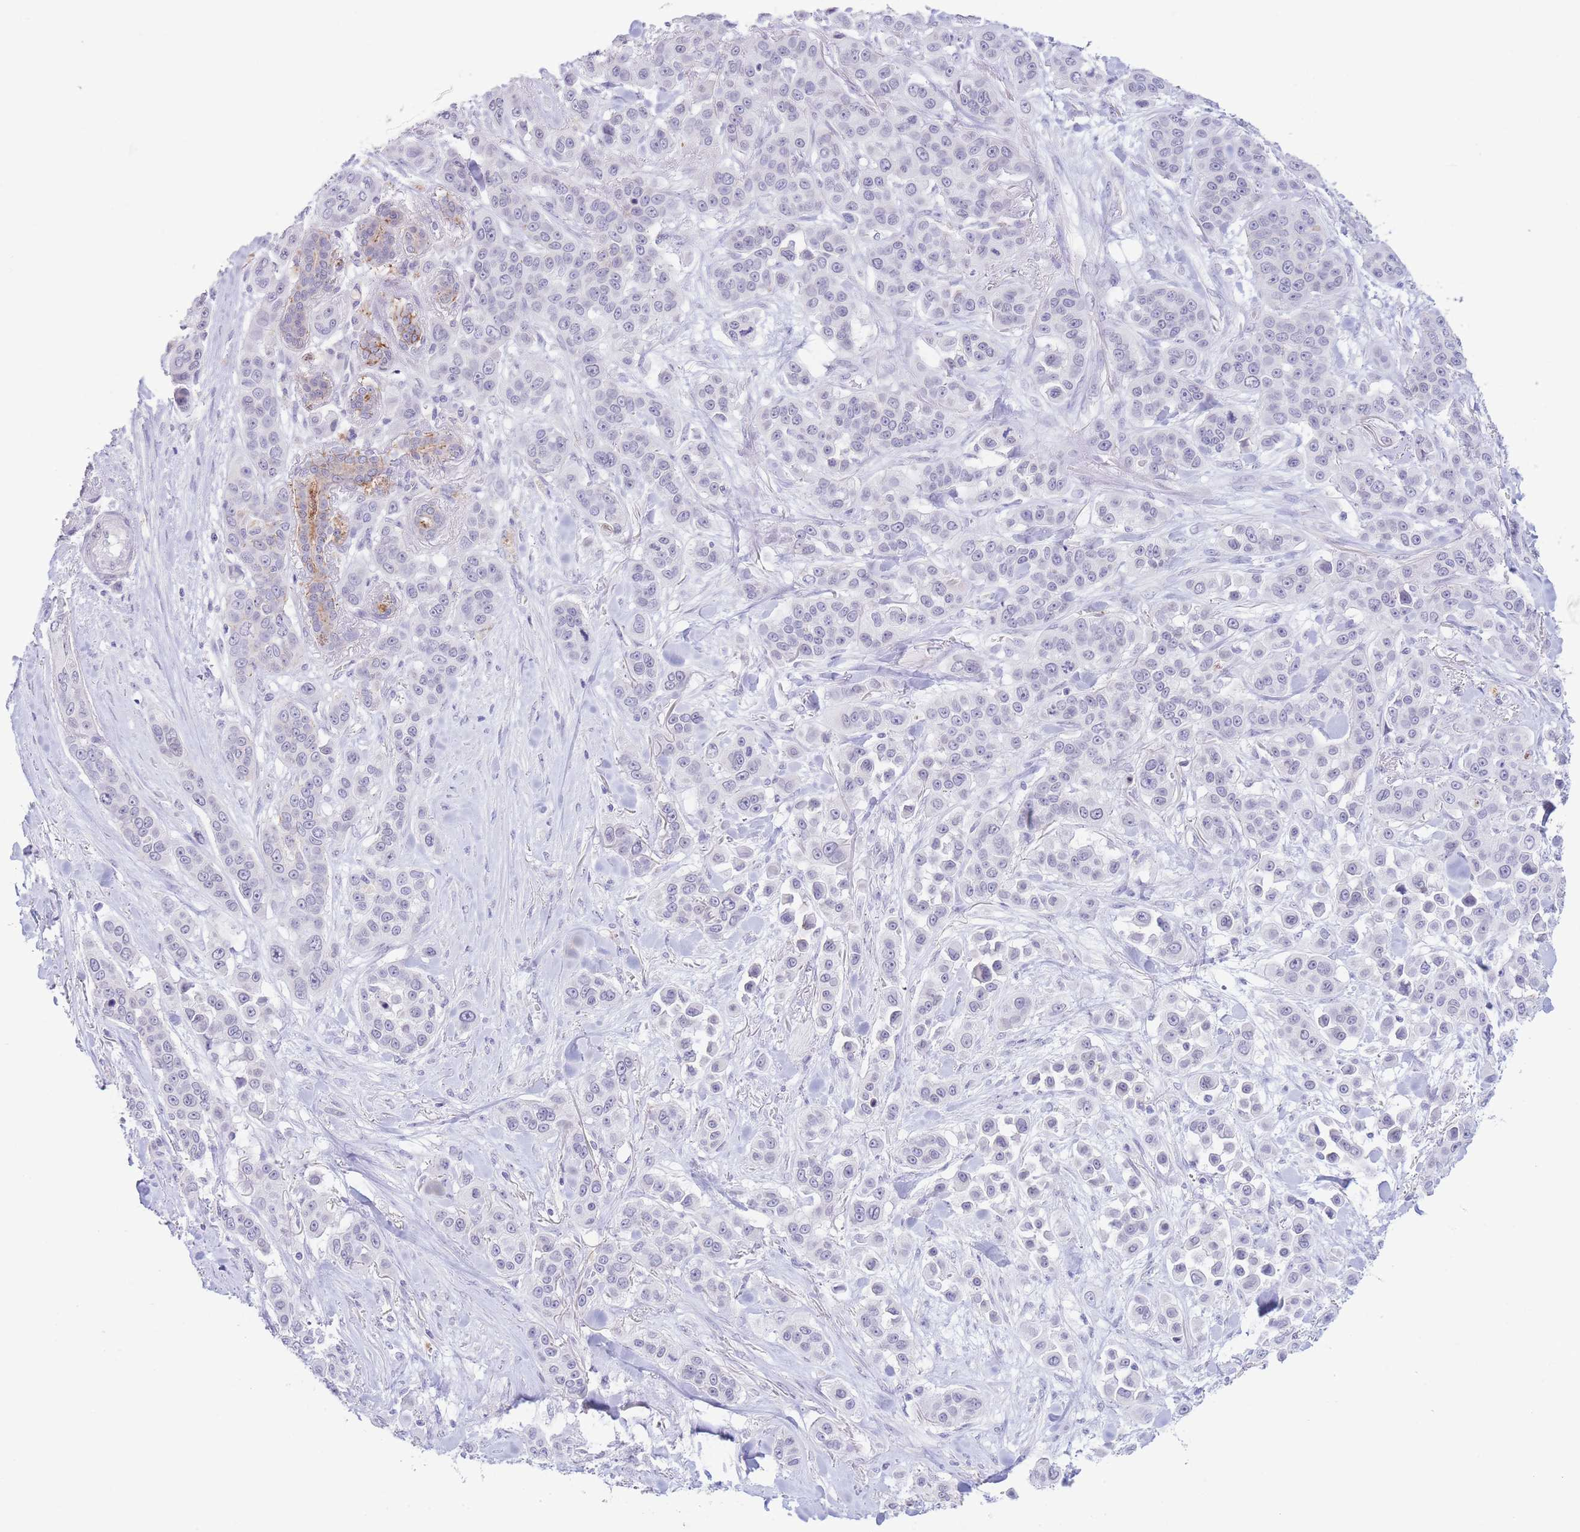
{"staining": {"intensity": "negative", "quantity": "none", "location": "none"}, "tissue": "skin cancer", "cell_type": "Tumor cells", "image_type": "cancer", "snomed": [{"axis": "morphology", "description": "Squamous cell carcinoma, NOS"}, {"axis": "topography", "description": "Skin"}], "caption": "Human skin cancer stained for a protein using immunohistochemistry (IHC) exhibits no positivity in tumor cells.", "gene": "LCLAT1", "patient": {"sex": "male", "age": 67}}